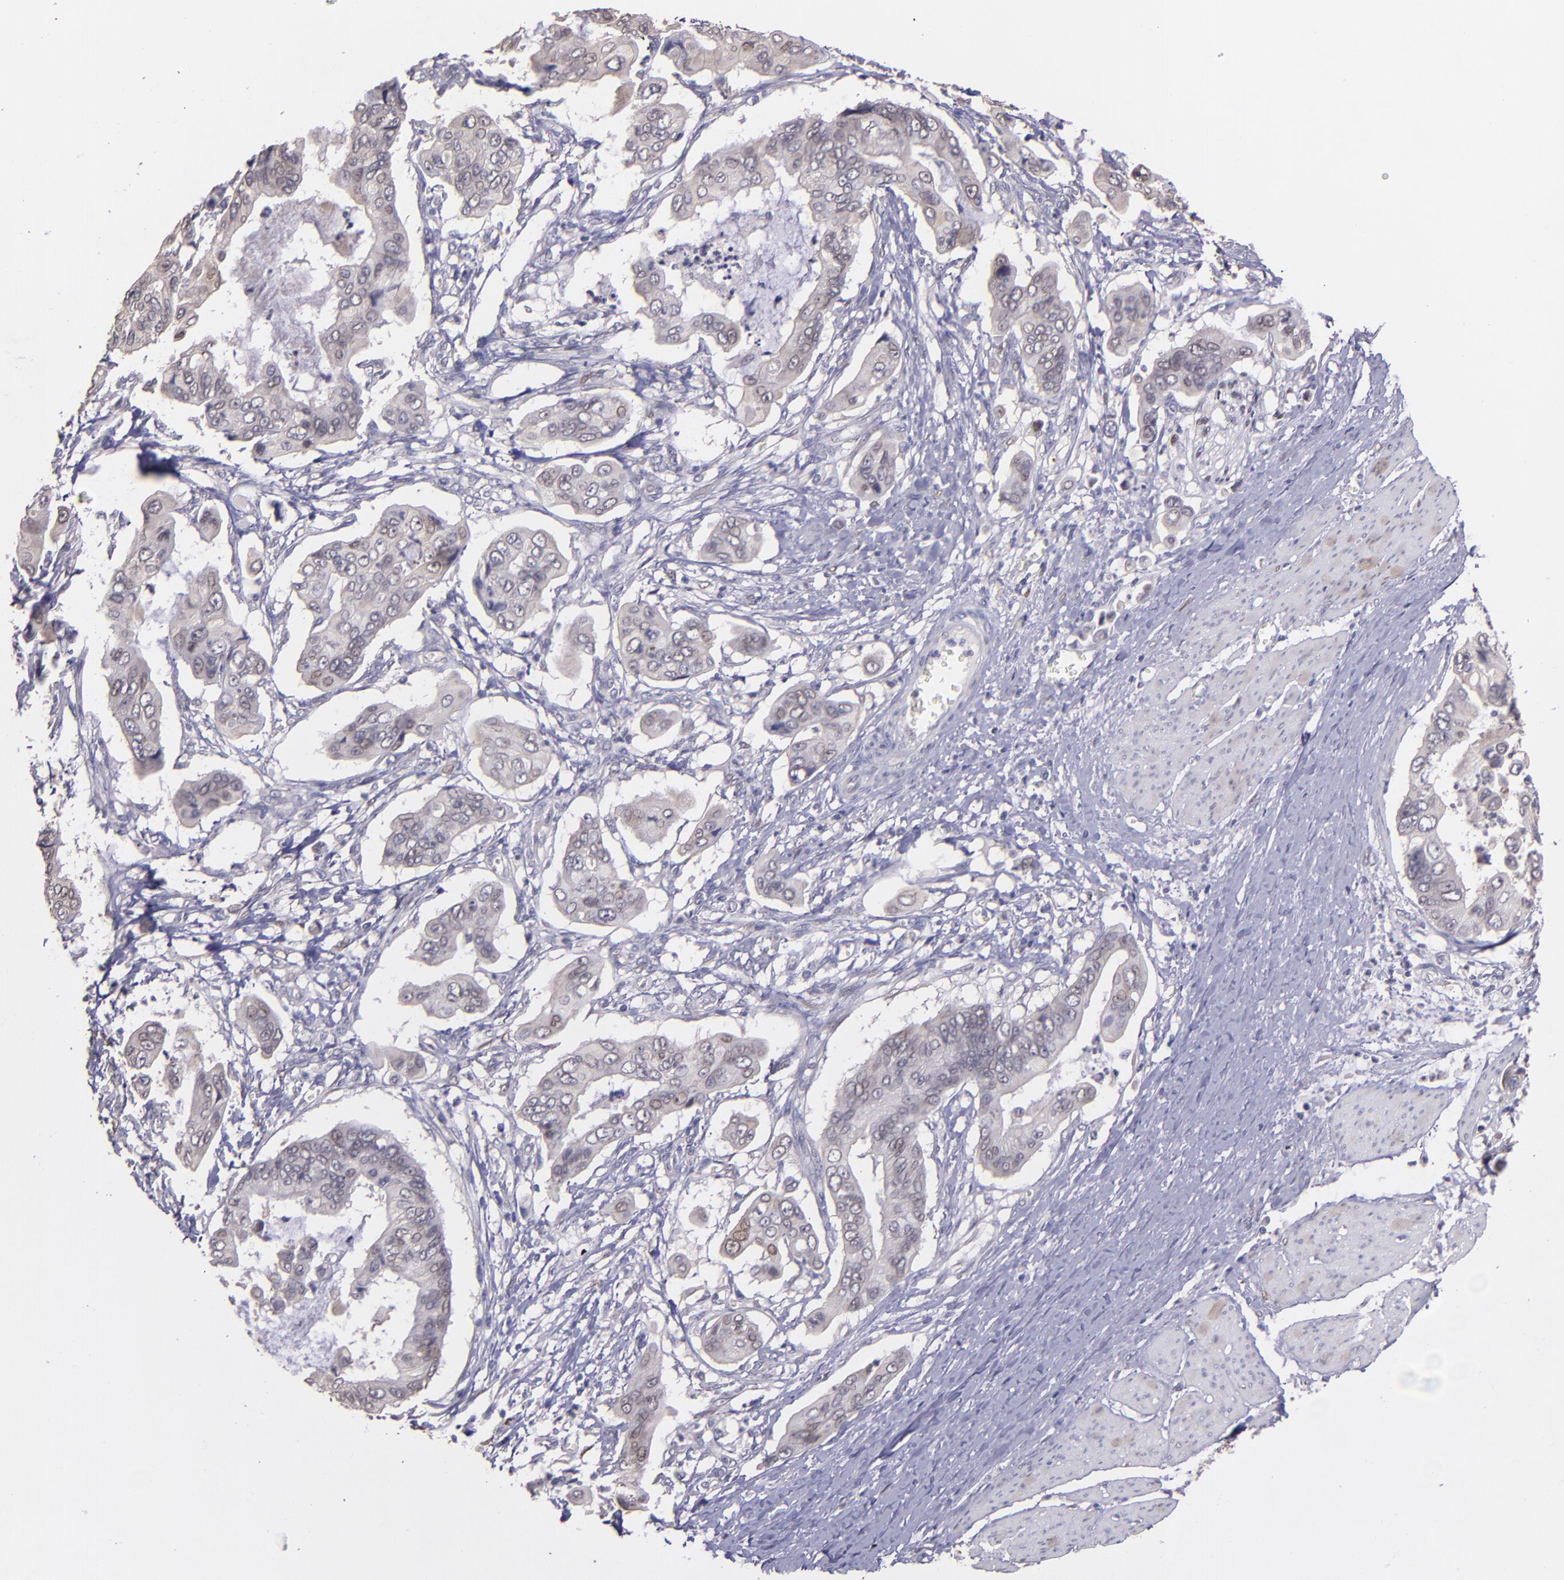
{"staining": {"intensity": "weak", "quantity": "<25%", "location": "cytoplasmic/membranous"}, "tissue": "stomach cancer", "cell_type": "Tumor cells", "image_type": "cancer", "snomed": [{"axis": "morphology", "description": "Adenocarcinoma, NOS"}, {"axis": "topography", "description": "Stomach, upper"}], "caption": "Tumor cells show no significant protein expression in stomach cancer (adenocarcinoma). The staining is performed using DAB (3,3'-diaminobenzidine) brown chromogen with nuclei counter-stained in using hematoxylin.", "gene": "NUP62CL", "patient": {"sex": "male", "age": 80}}